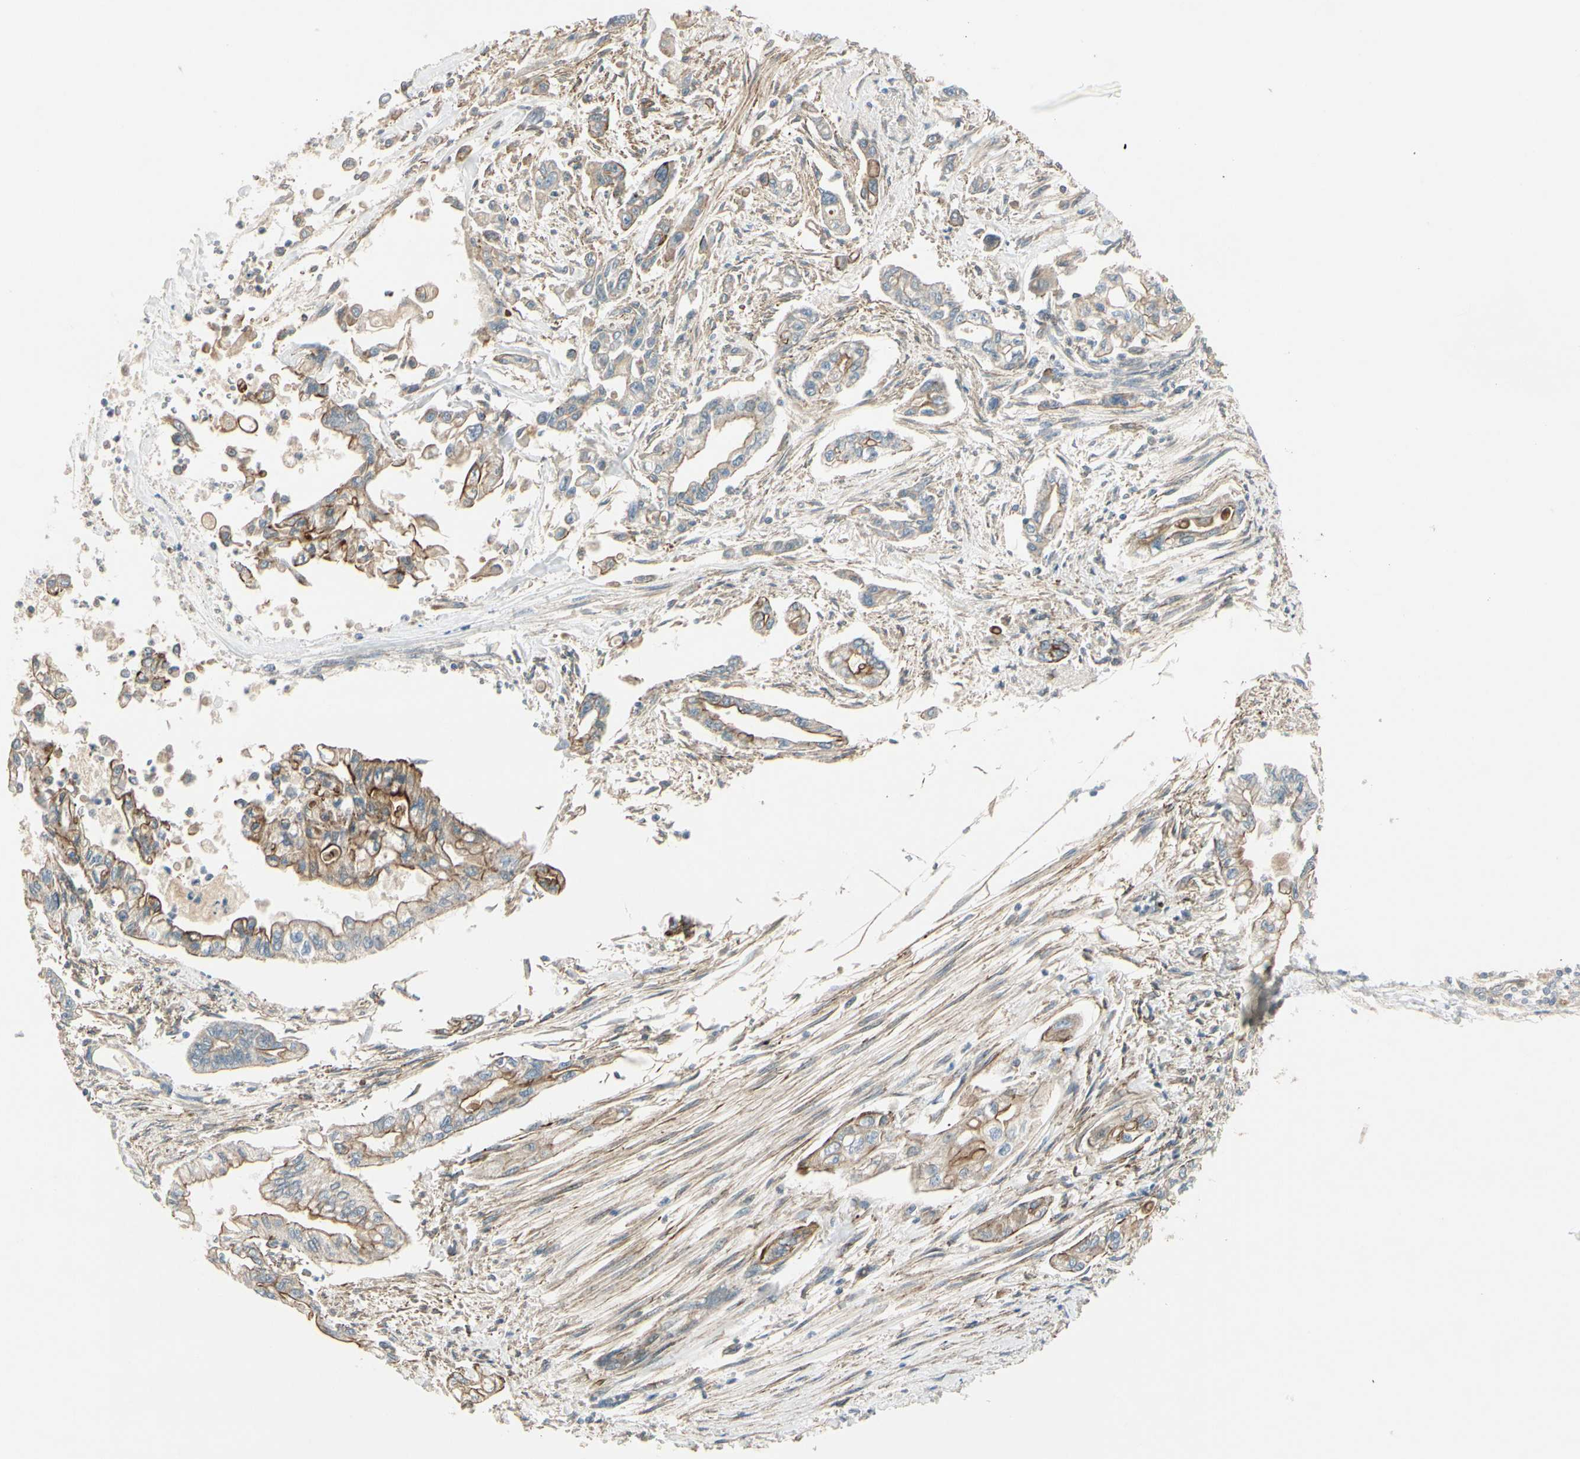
{"staining": {"intensity": "moderate", "quantity": ">75%", "location": "cytoplasmic/membranous"}, "tissue": "pancreatic cancer", "cell_type": "Tumor cells", "image_type": "cancer", "snomed": [{"axis": "morphology", "description": "Normal tissue, NOS"}, {"axis": "topography", "description": "Pancreas"}], "caption": "Immunohistochemical staining of human pancreatic cancer displays medium levels of moderate cytoplasmic/membranous protein expression in approximately >75% of tumor cells.", "gene": "PPP3CB", "patient": {"sex": "male", "age": 42}}